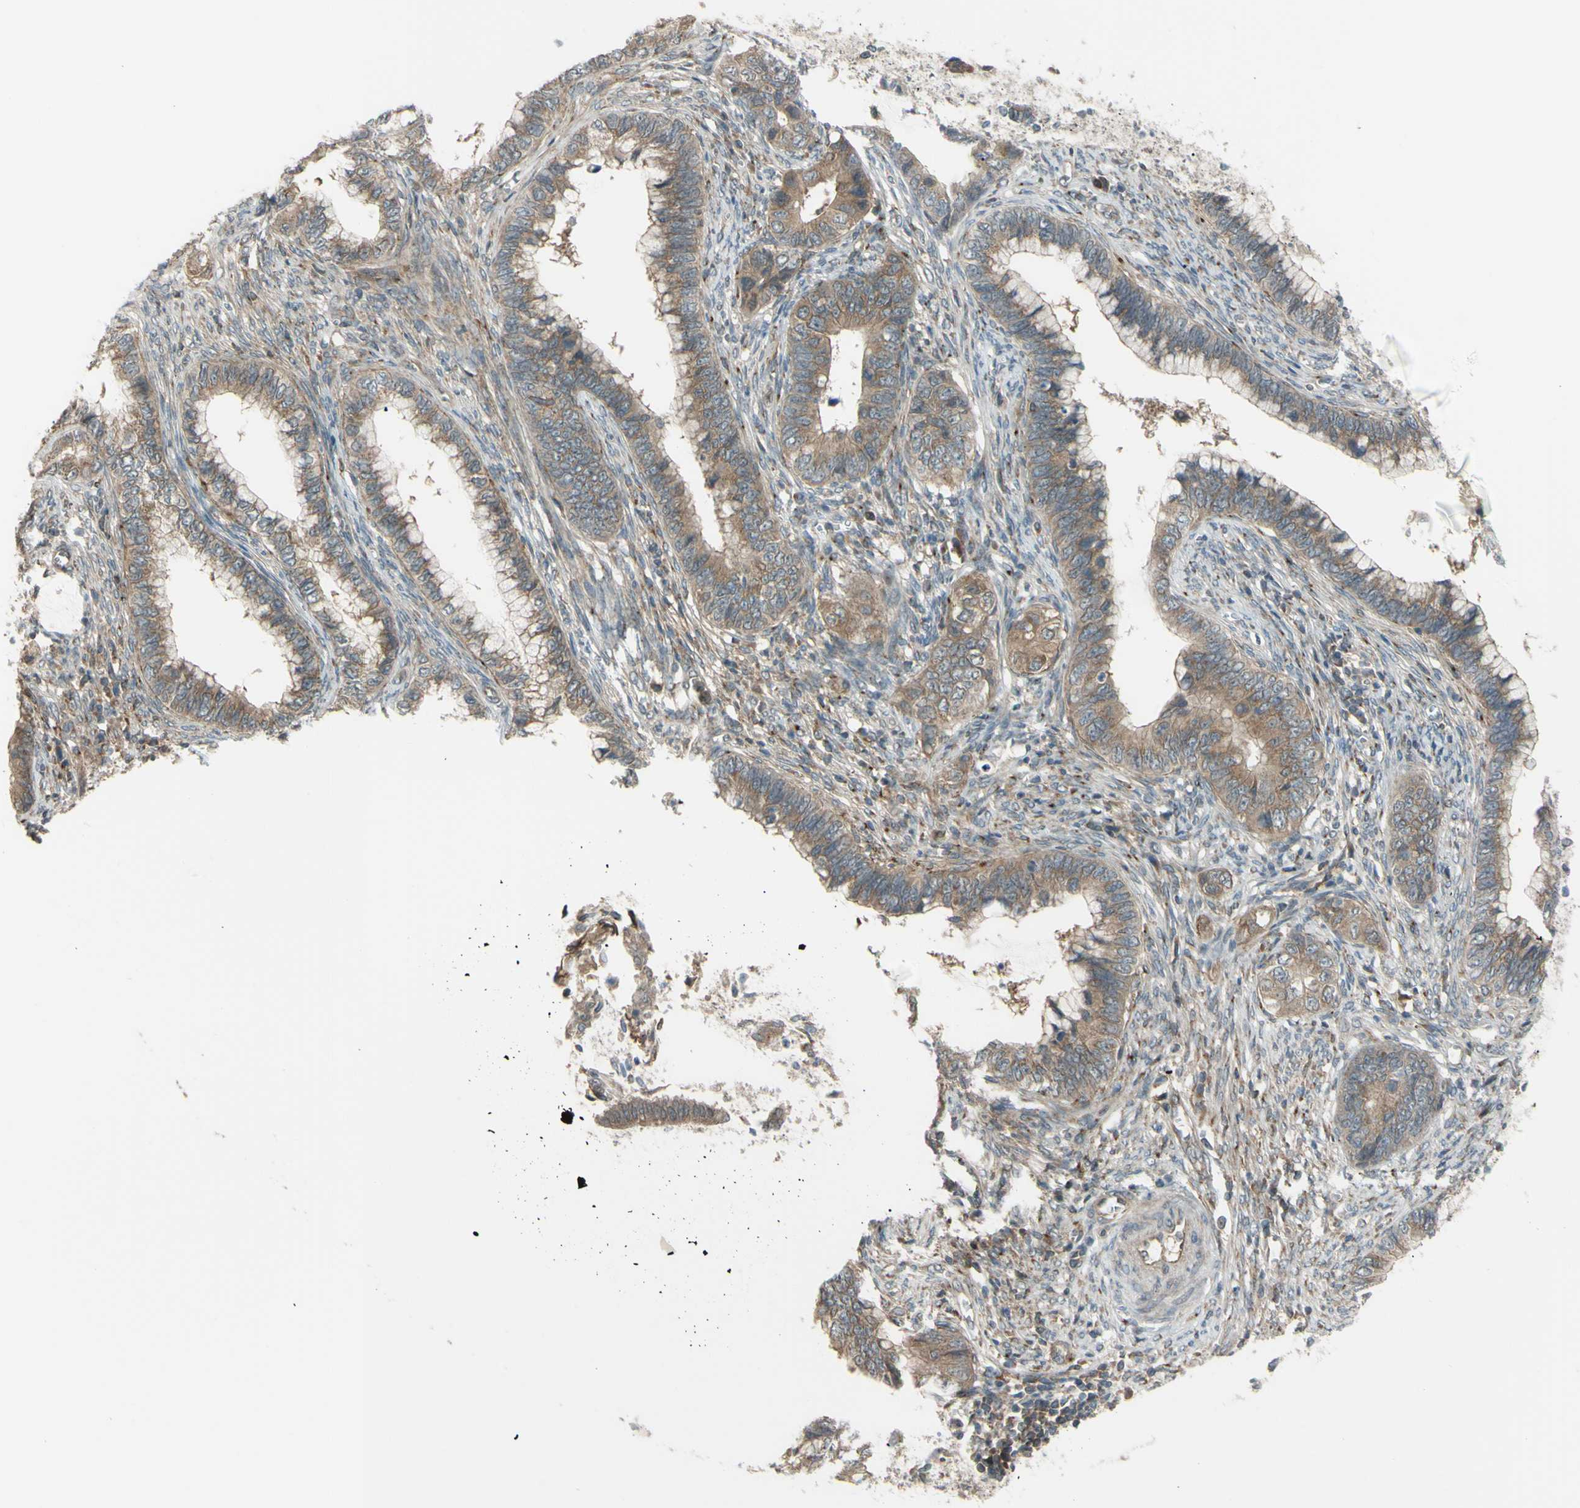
{"staining": {"intensity": "weak", "quantity": "25%-75%", "location": "cytoplasmic/membranous,nuclear"}, "tissue": "cervical cancer", "cell_type": "Tumor cells", "image_type": "cancer", "snomed": [{"axis": "morphology", "description": "Adenocarcinoma, NOS"}, {"axis": "topography", "description": "Cervix"}], "caption": "Cervical cancer tissue demonstrates weak cytoplasmic/membranous and nuclear staining in about 25%-75% of tumor cells (DAB (3,3'-diaminobenzidine) IHC with brightfield microscopy, high magnification).", "gene": "FLII", "patient": {"sex": "female", "age": 44}}